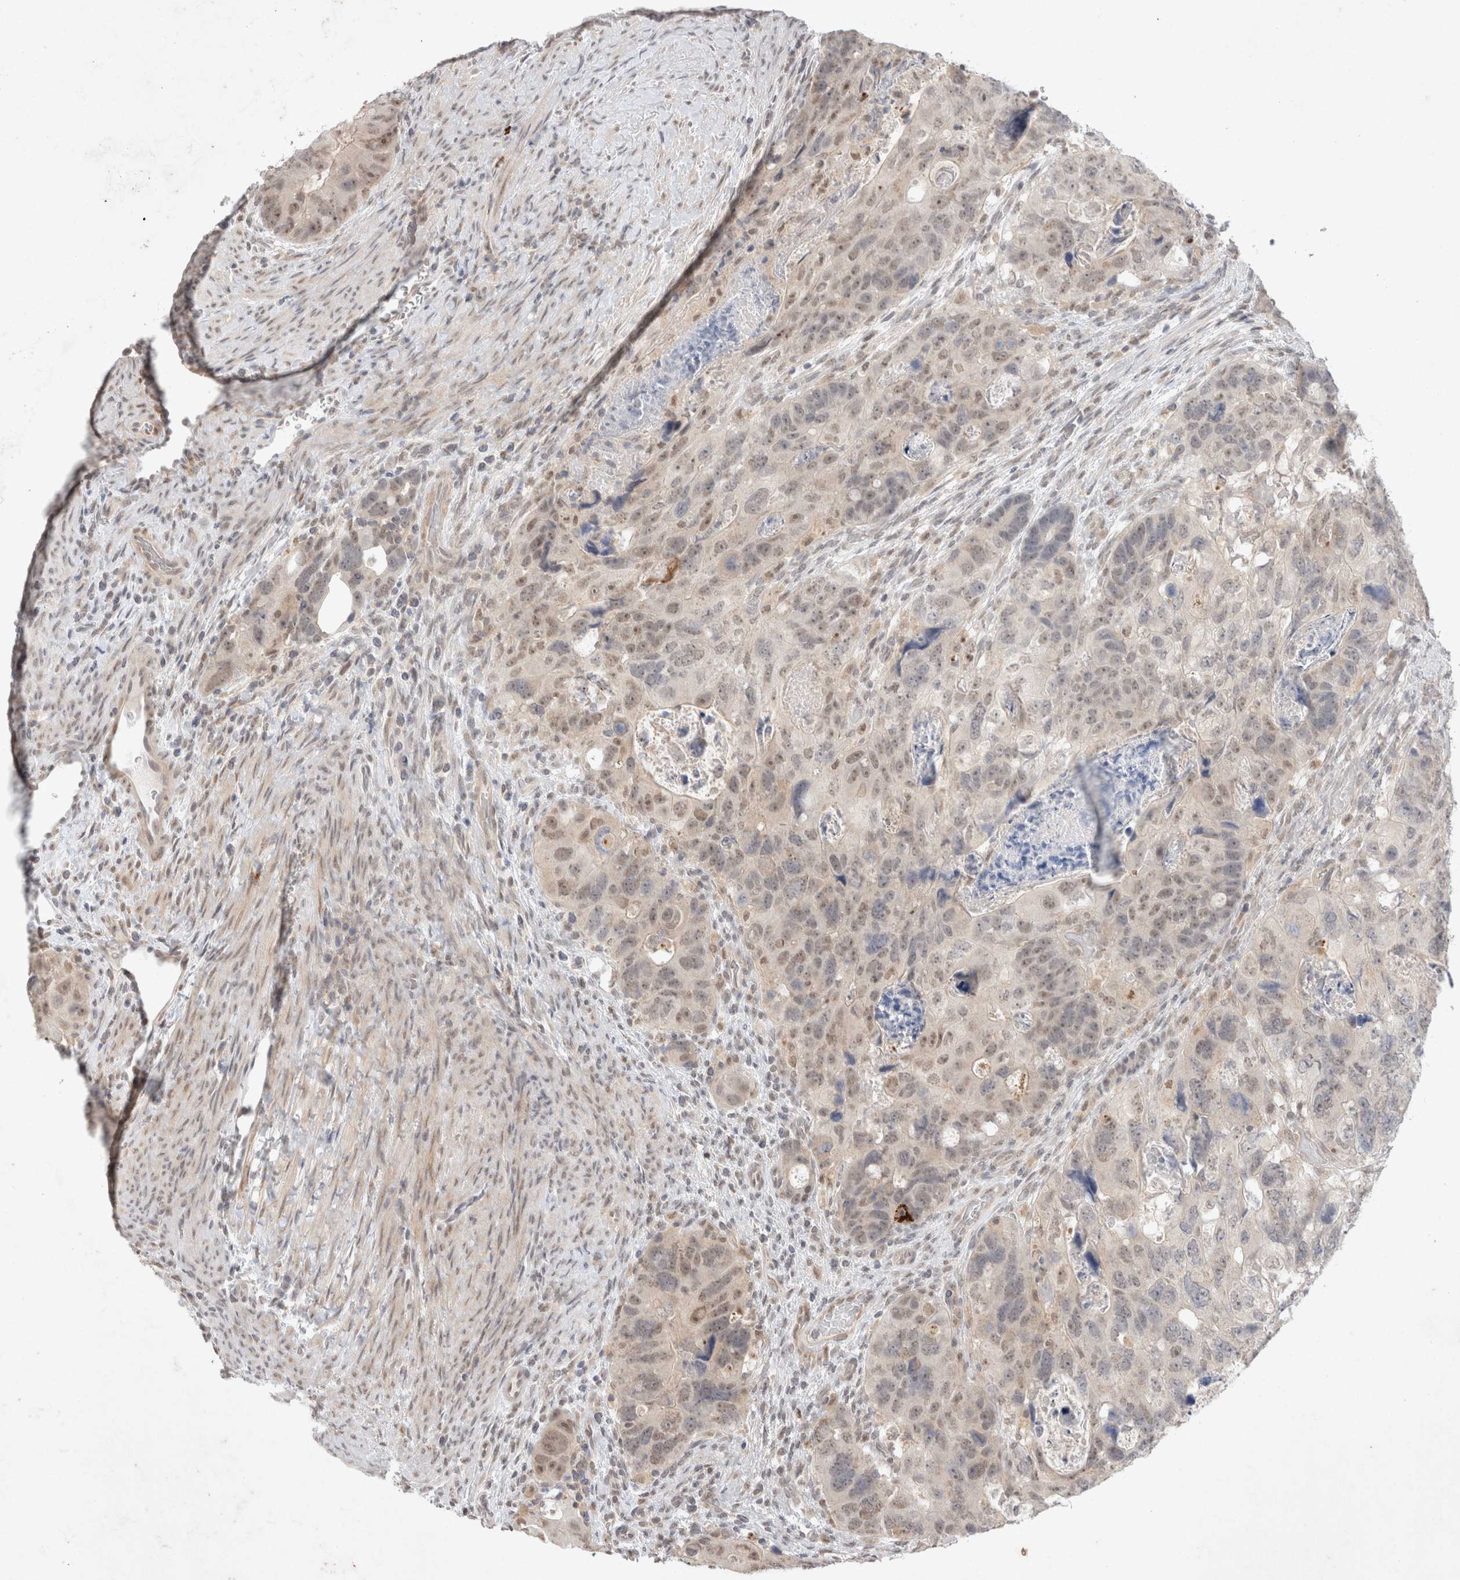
{"staining": {"intensity": "weak", "quantity": "<25%", "location": "nuclear"}, "tissue": "colorectal cancer", "cell_type": "Tumor cells", "image_type": "cancer", "snomed": [{"axis": "morphology", "description": "Adenocarcinoma, NOS"}, {"axis": "topography", "description": "Rectum"}], "caption": "This is a micrograph of immunohistochemistry staining of colorectal cancer (adenocarcinoma), which shows no expression in tumor cells.", "gene": "FBXO42", "patient": {"sex": "male", "age": 59}}